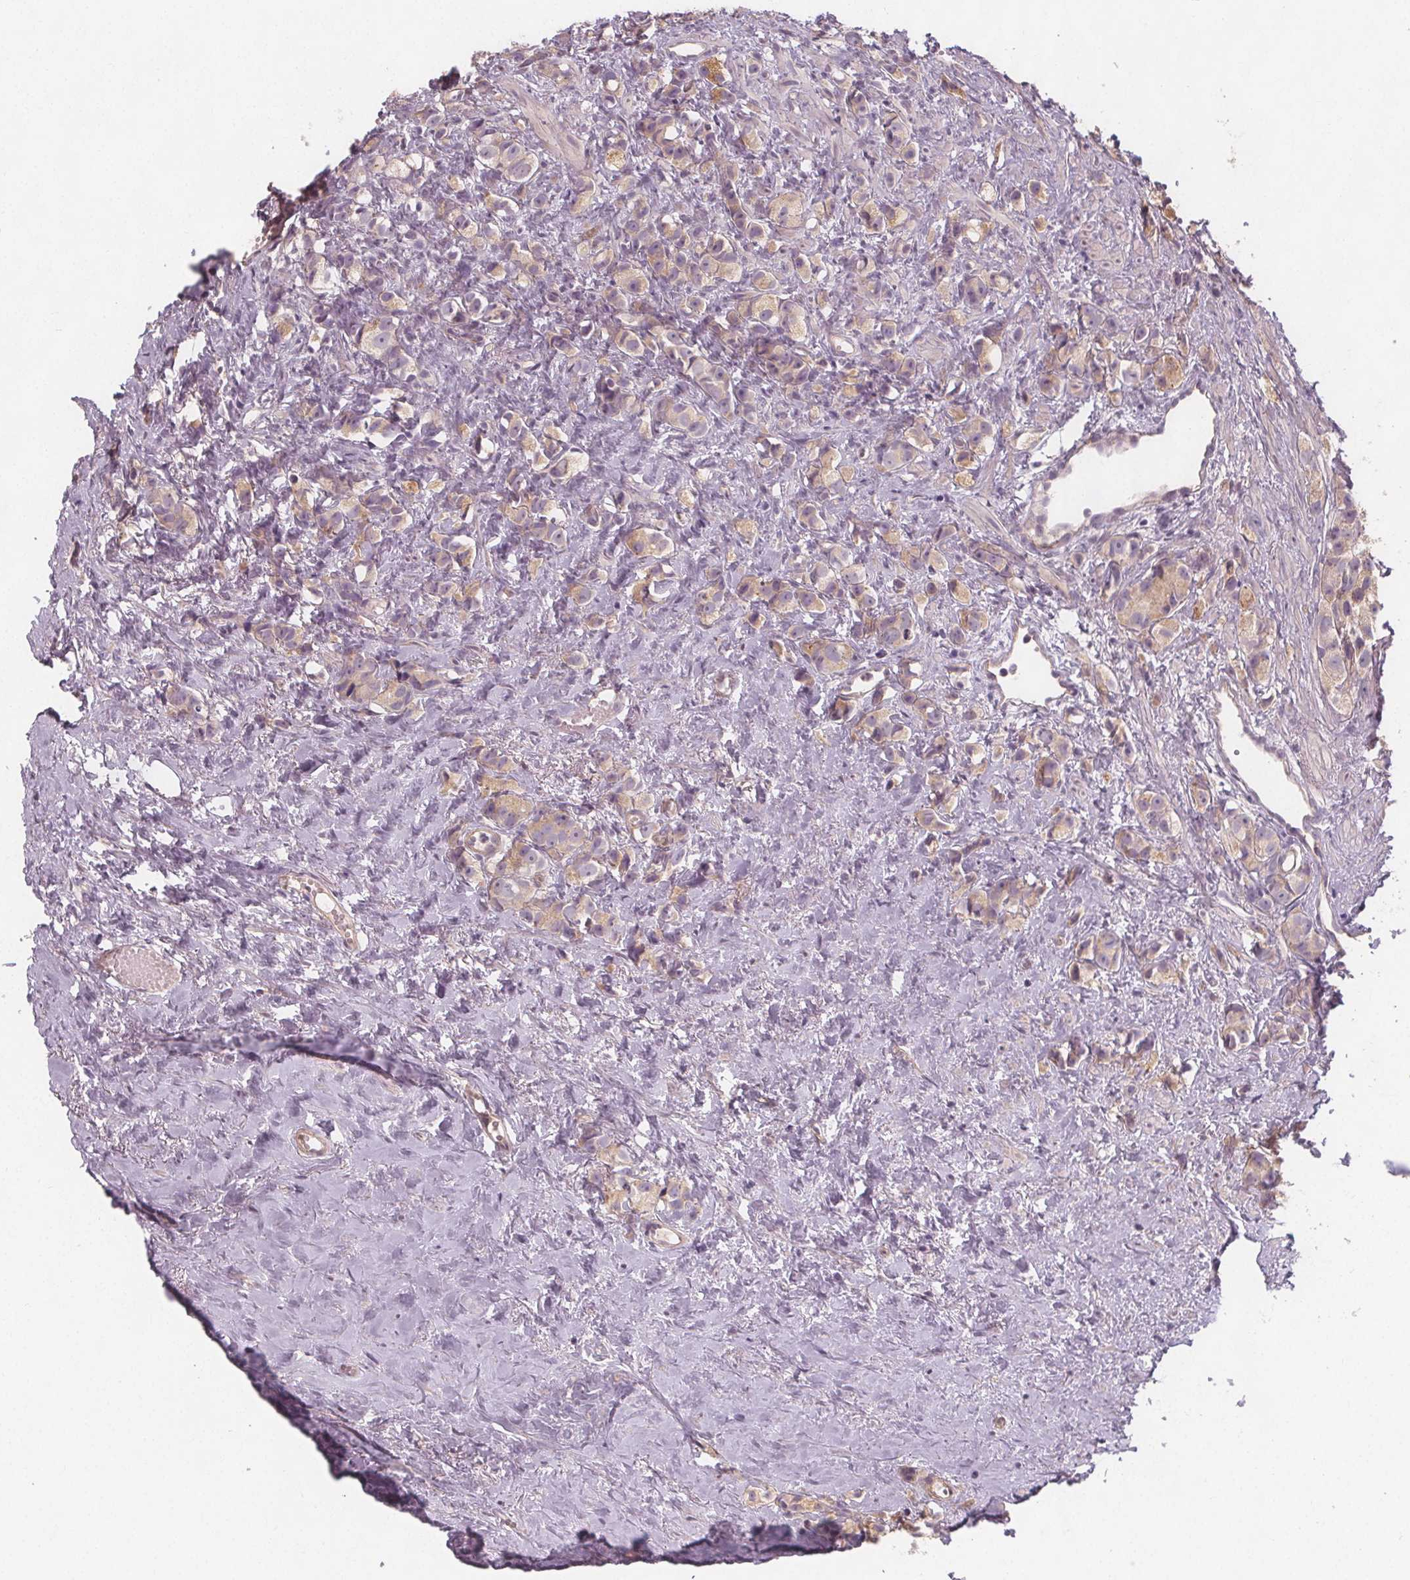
{"staining": {"intensity": "weak", "quantity": ">75%", "location": "cytoplasmic/membranous"}, "tissue": "prostate cancer", "cell_type": "Tumor cells", "image_type": "cancer", "snomed": [{"axis": "morphology", "description": "Adenocarcinoma, High grade"}, {"axis": "topography", "description": "Prostate"}], "caption": "An IHC photomicrograph of tumor tissue is shown. Protein staining in brown shows weak cytoplasmic/membranous positivity in prostate adenocarcinoma (high-grade) within tumor cells.", "gene": "VNN1", "patient": {"sex": "male", "age": 81}}